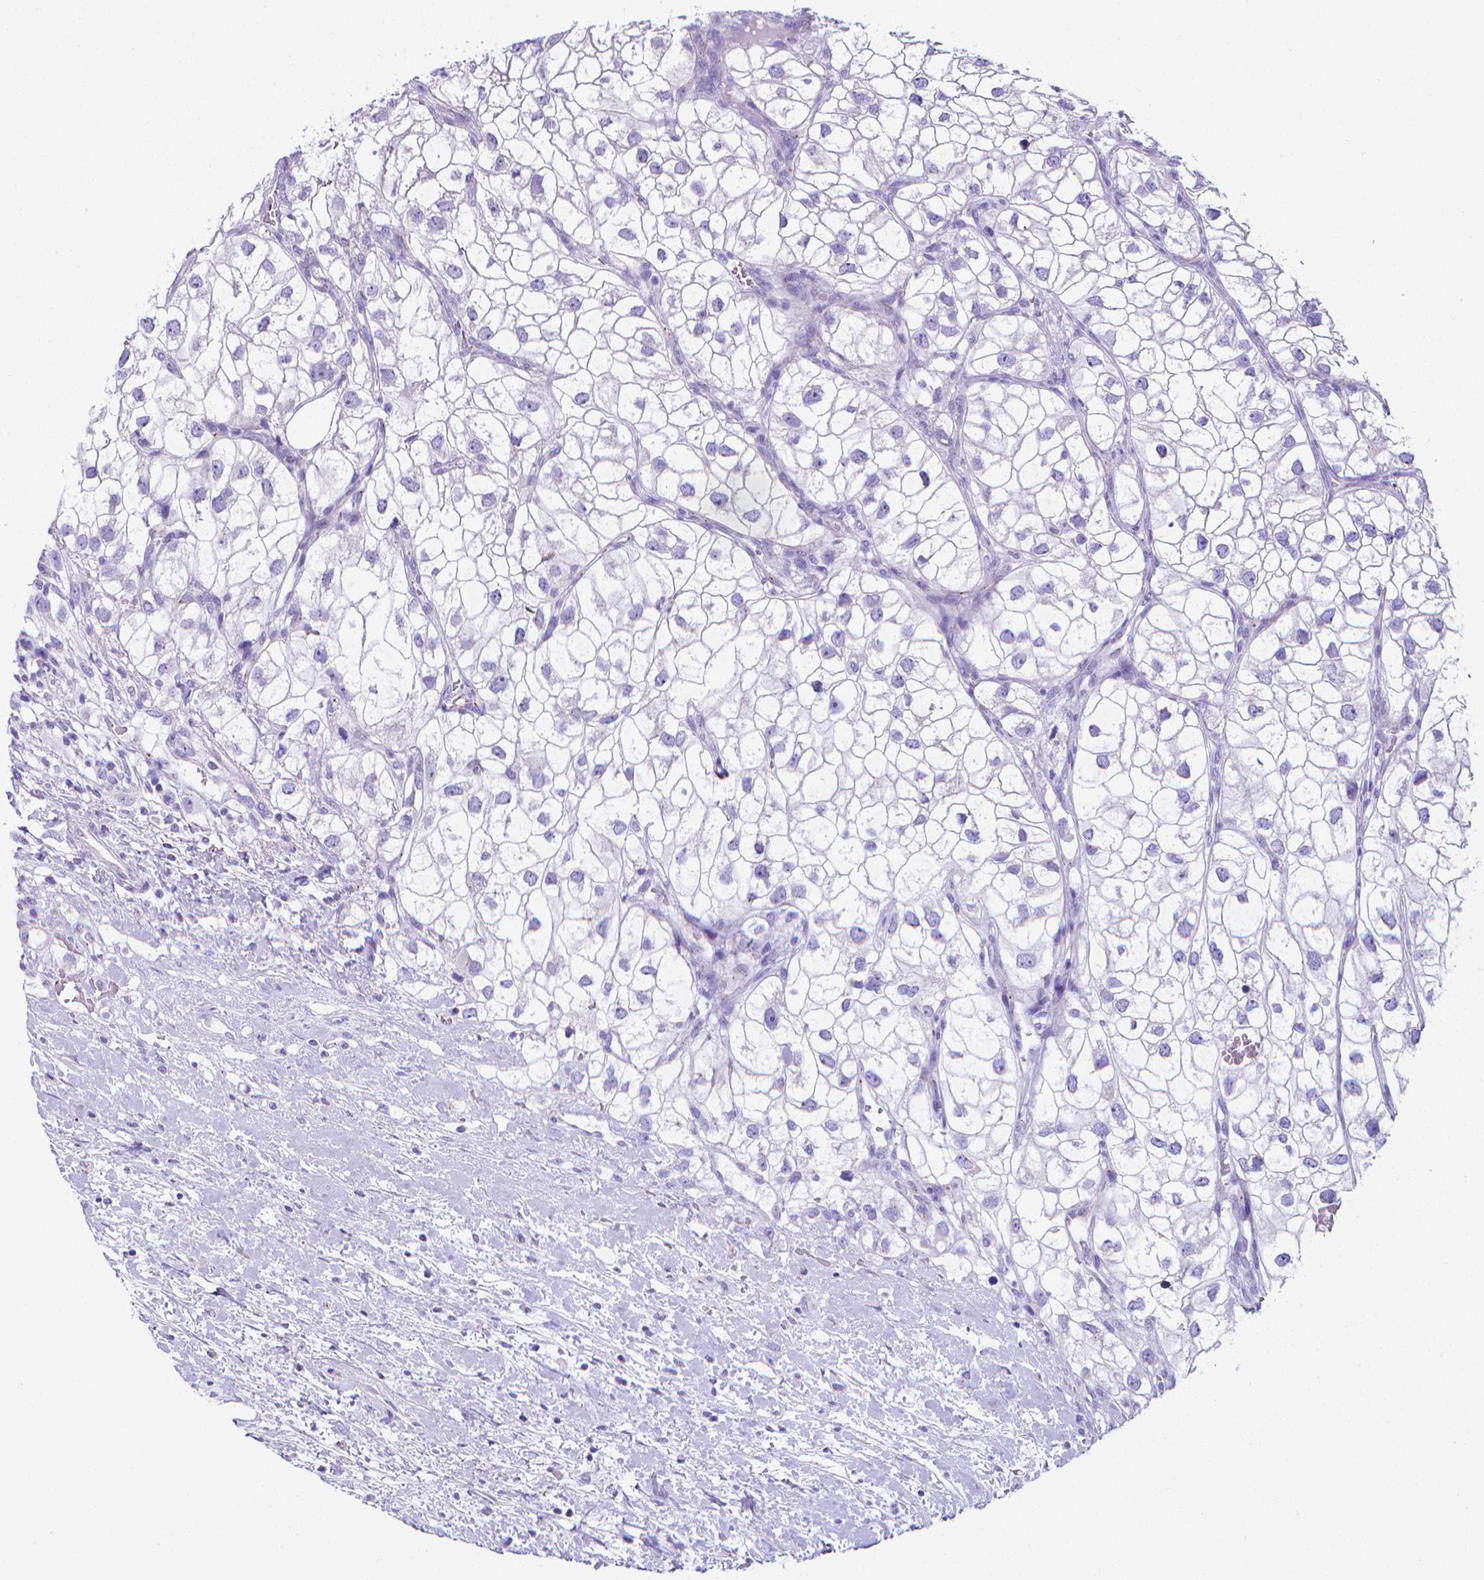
{"staining": {"intensity": "negative", "quantity": "none", "location": "none"}, "tissue": "renal cancer", "cell_type": "Tumor cells", "image_type": "cancer", "snomed": [{"axis": "morphology", "description": "Adenocarcinoma, NOS"}, {"axis": "topography", "description": "Kidney"}], "caption": "This micrograph is of adenocarcinoma (renal) stained with immunohistochemistry to label a protein in brown with the nuclei are counter-stained blue. There is no staining in tumor cells.", "gene": "LRRC73", "patient": {"sex": "male", "age": 59}}